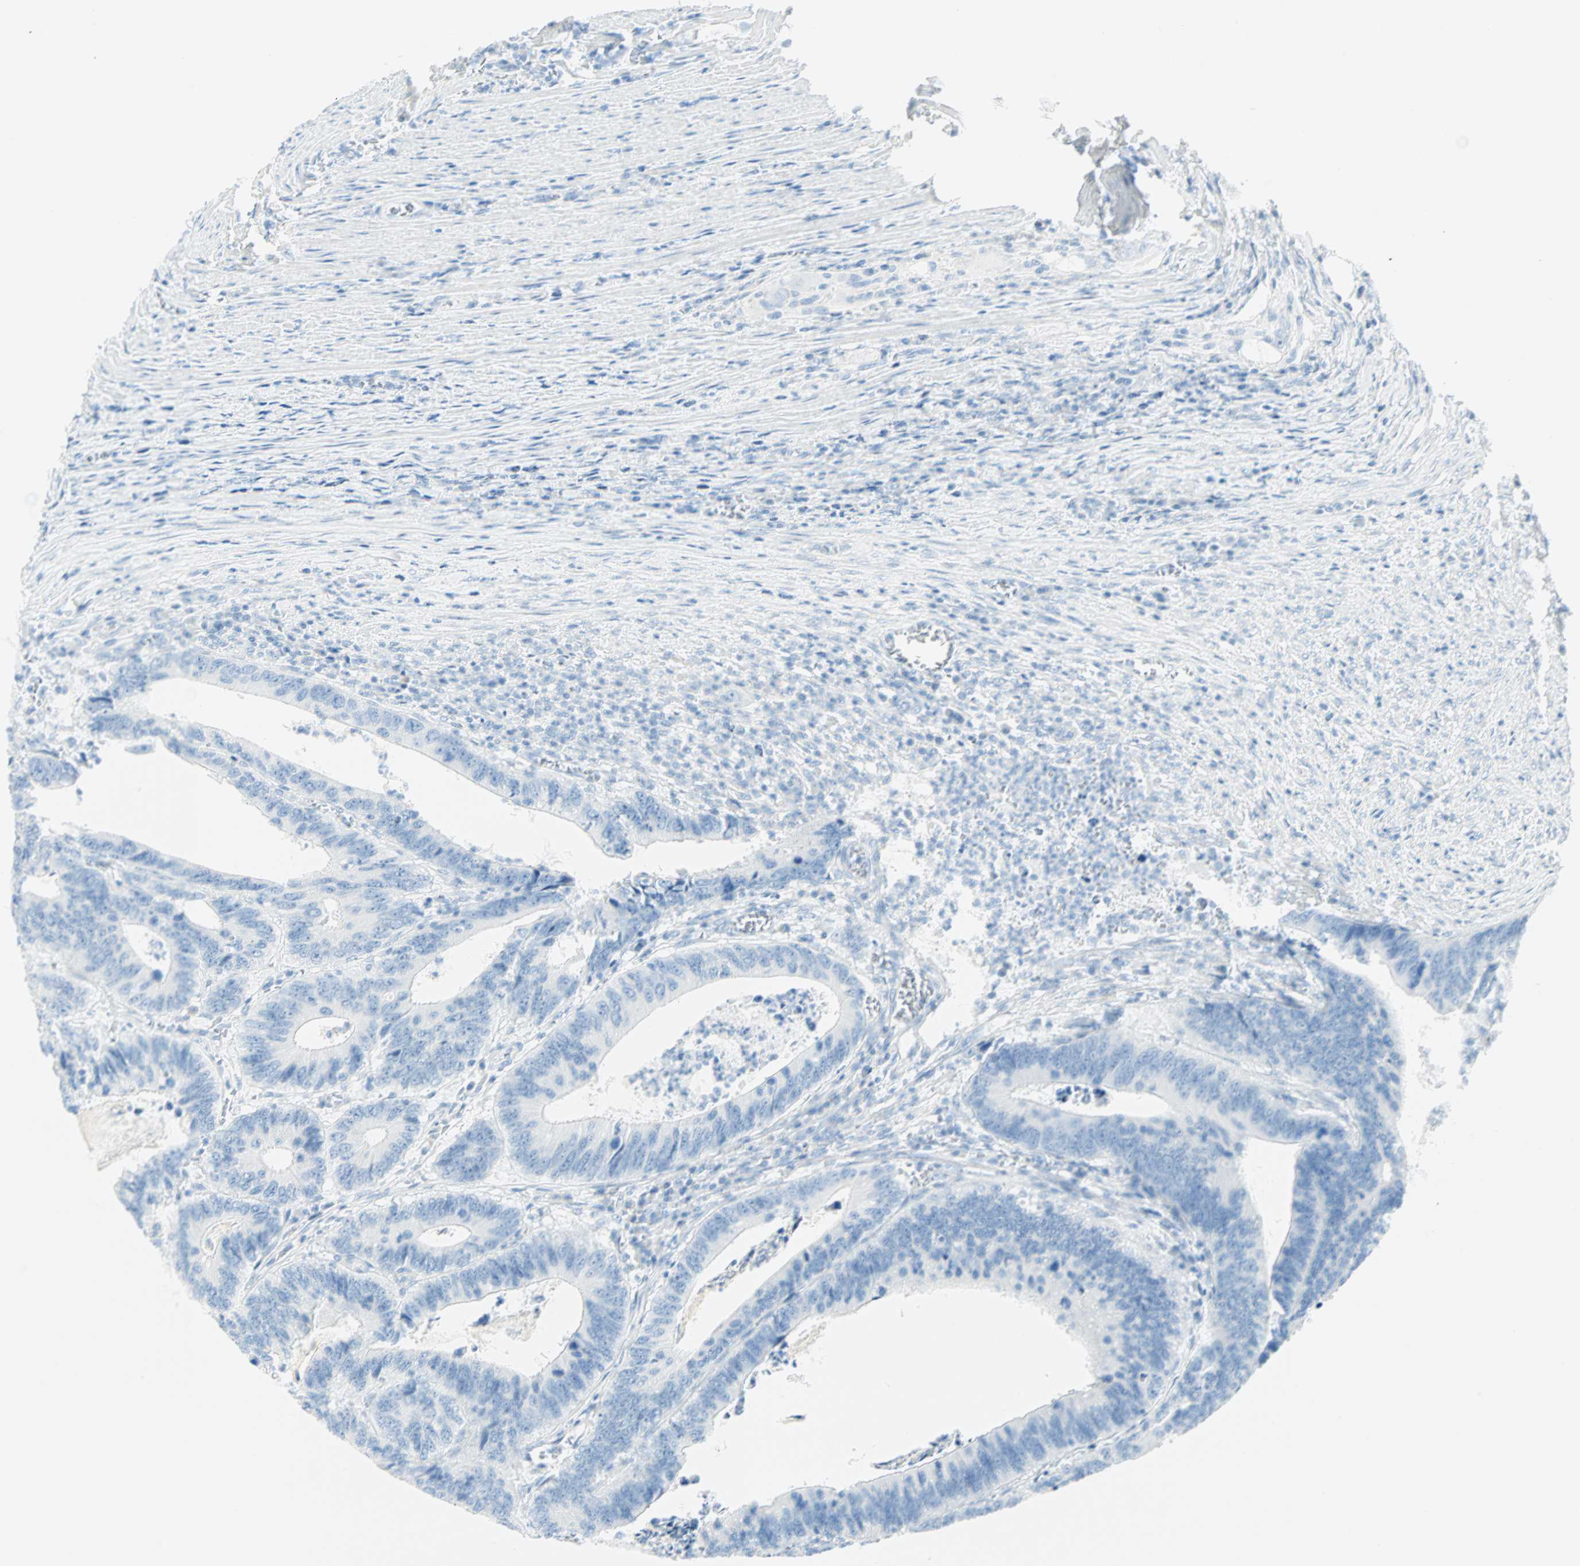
{"staining": {"intensity": "negative", "quantity": "none", "location": "none"}, "tissue": "colorectal cancer", "cell_type": "Tumor cells", "image_type": "cancer", "snomed": [{"axis": "morphology", "description": "Adenocarcinoma, NOS"}, {"axis": "topography", "description": "Colon"}], "caption": "Immunohistochemistry (IHC) of colorectal adenocarcinoma shows no staining in tumor cells.", "gene": "NES", "patient": {"sex": "male", "age": 72}}